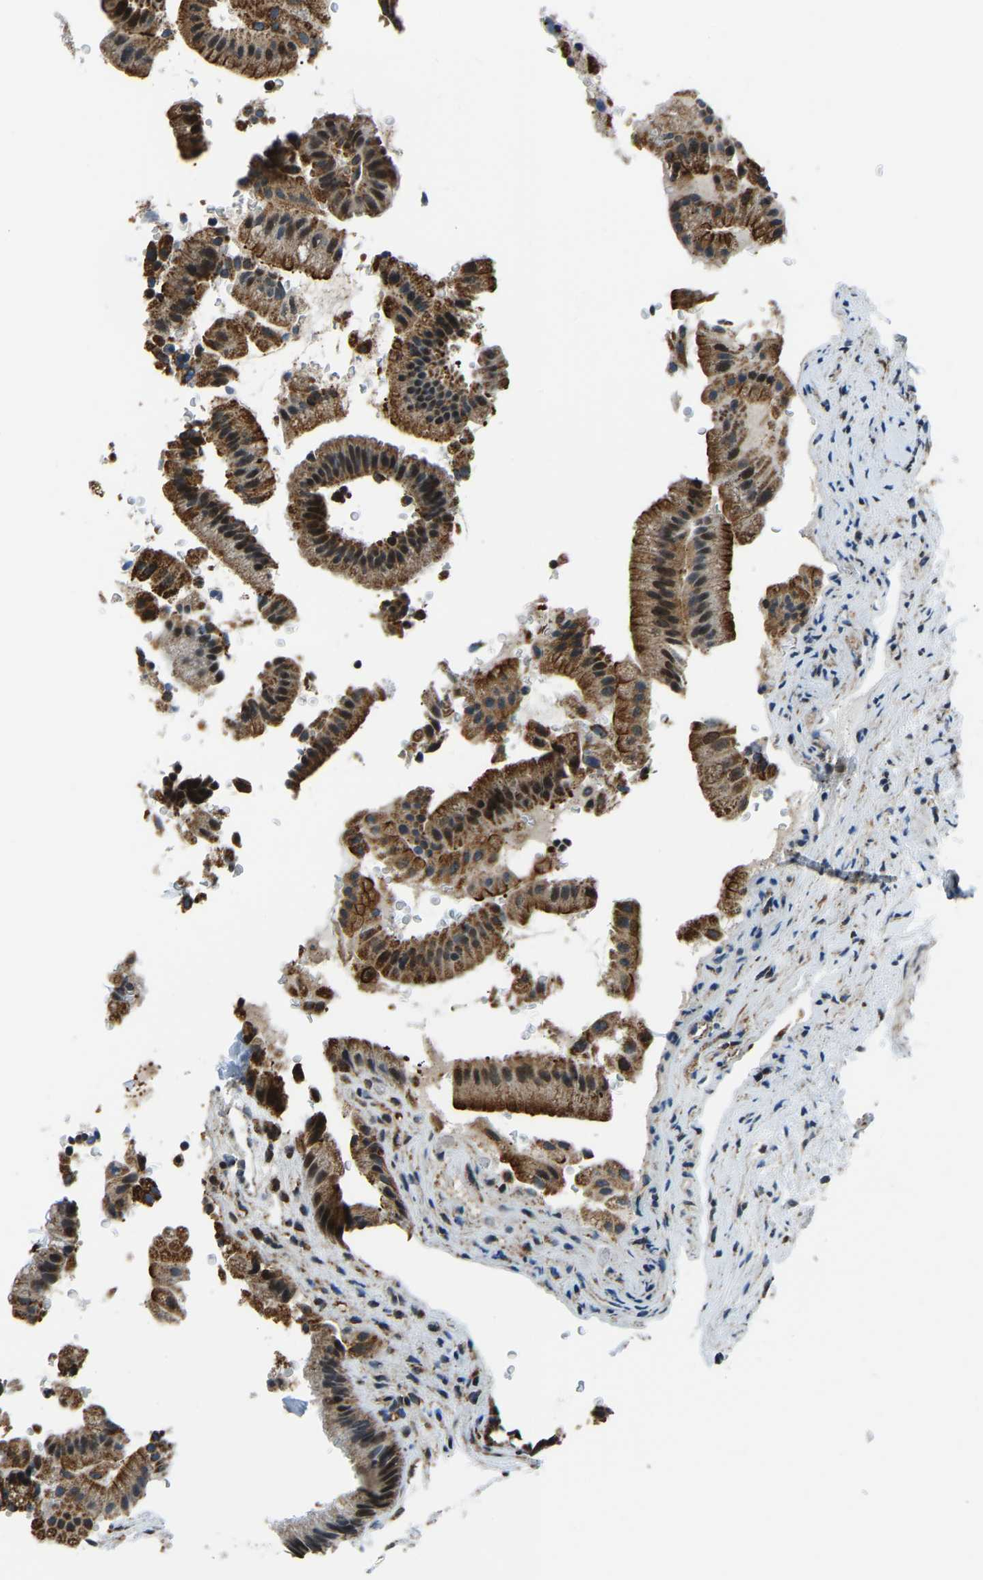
{"staining": {"intensity": "strong", "quantity": ">75%", "location": "cytoplasmic/membranous"}, "tissue": "gallbladder", "cell_type": "Glandular cells", "image_type": "normal", "snomed": [{"axis": "morphology", "description": "Normal tissue, NOS"}, {"axis": "topography", "description": "Gallbladder"}], "caption": "Gallbladder stained with a brown dye displays strong cytoplasmic/membranous positive positivity in about >75% of glandular cells.", "gene": "RBM33", "patient": {"sex": "male", "age": 49}}